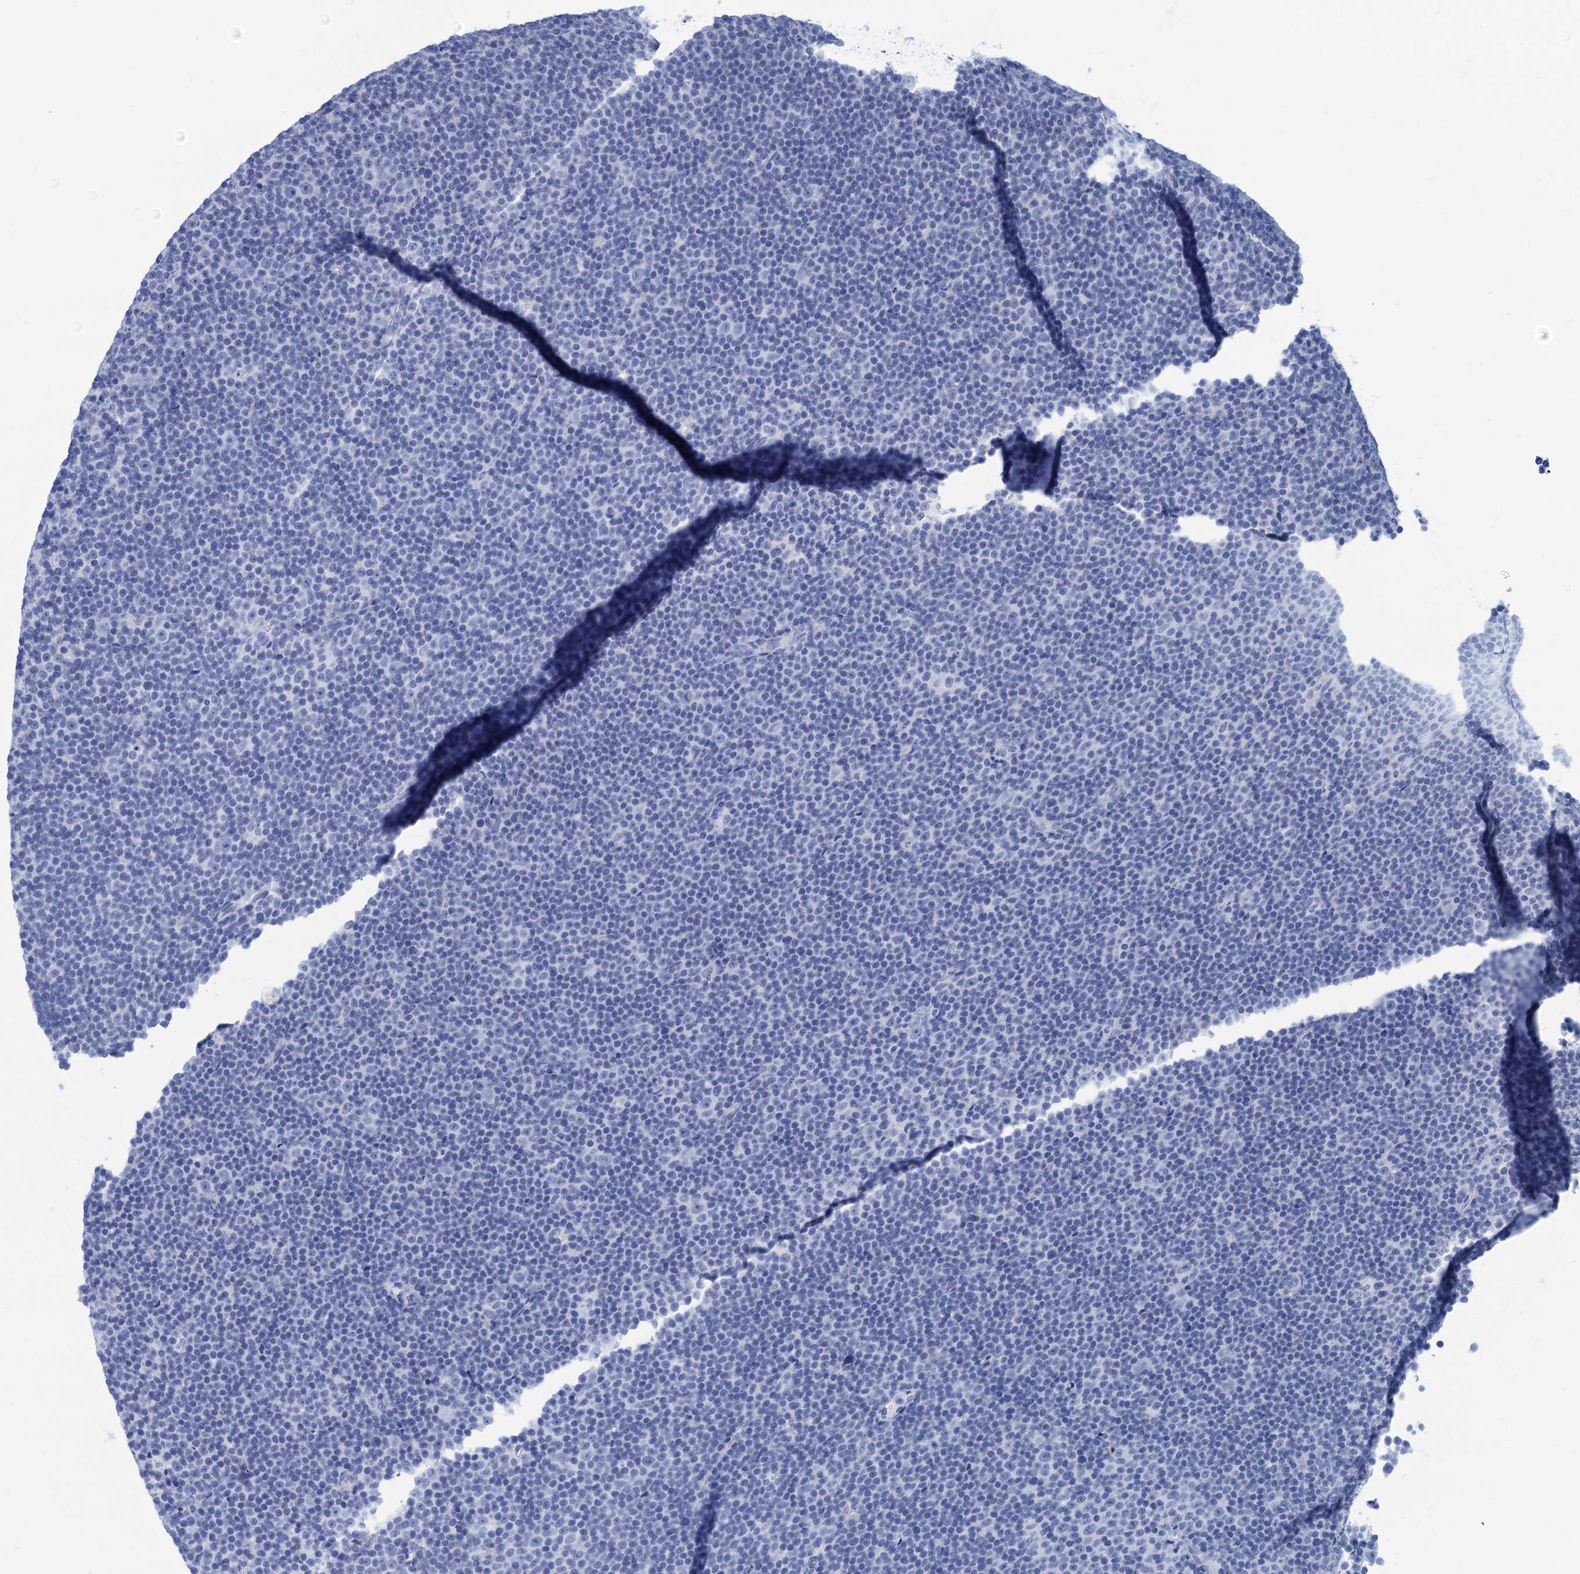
{"staining": {"intensity": "negative", "quantity": "none", "location": "none"}, "tissue": "lymphoma", "cell_type": "Tumor cells", "image_type": "cancer", "snomed": [{"axis": "morphology", "description": "Malignant lymphoma, non-Hodgkin's type, Low grade"}, {"axis": "topography", "description": "Lymph node"}], "caption": "The micrograph displays no significant positivity in tumor cells of low-grade malignant lymphoma, non-Hodgkin's type. Nuclei are stained in blue.", "gene": "CABYR", "patient": {"sex": "female", "age": 67}}